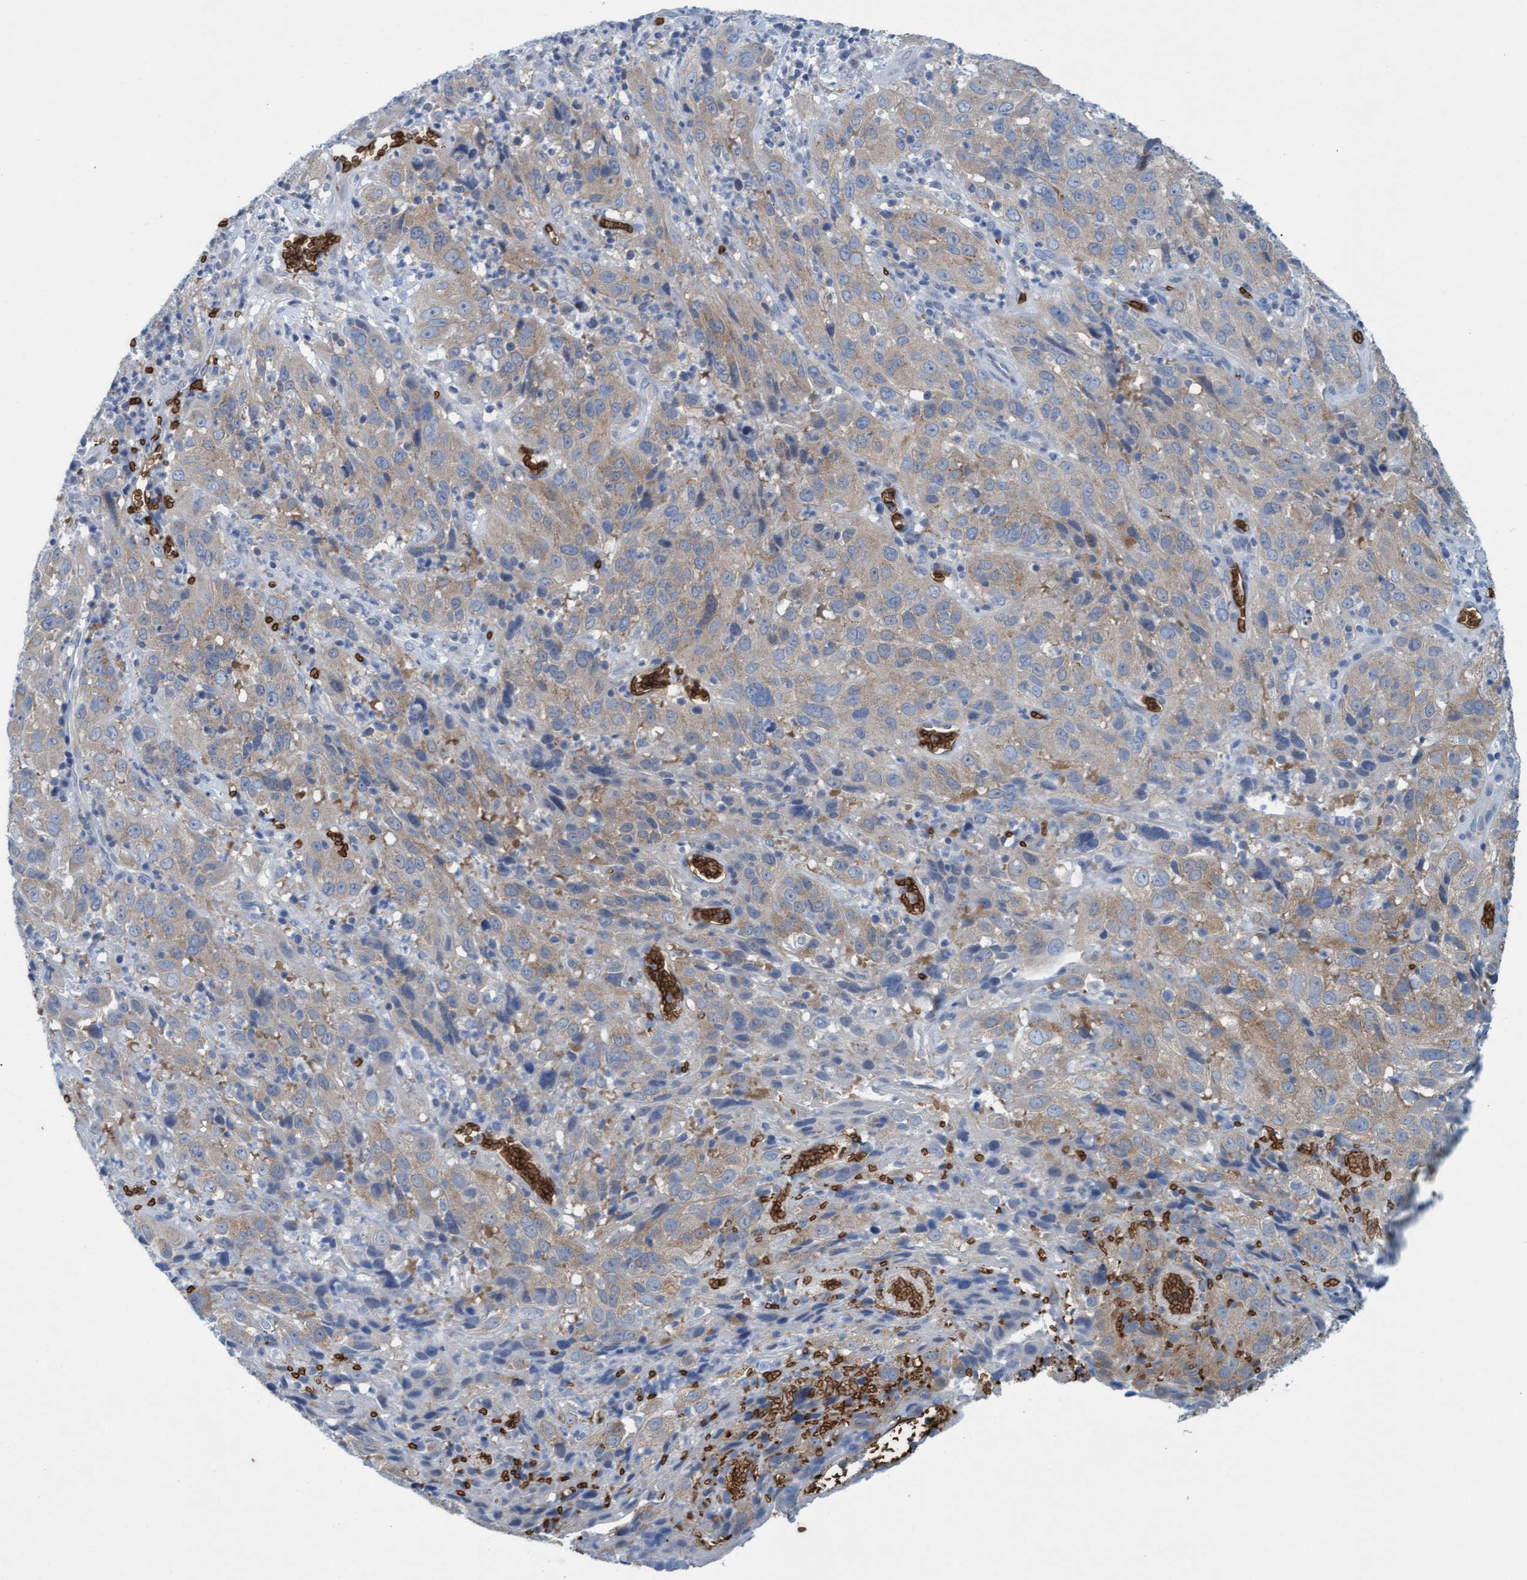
{"staining": {"intensity": "weak", "quantity": ">75%", "location": "cytoplasmic/membranous"}, "tissue": "cervical cancer", "cell_type": "Tumor cells", "image_type": "cancer", "snomed": [{"axis": "morphology", "description": "Squamous cell carcinoma, NOS"}, {"axis": "topography", "description": "Cervix"}], "caption": "Protein staining demonstrates weak cytoplasmic/membranous positivity in about >75% of tumor cells in squamous cell carcinoma (cervical).", "gene": "SPEM2", "patient": {"sex": "female", "age": 32}}